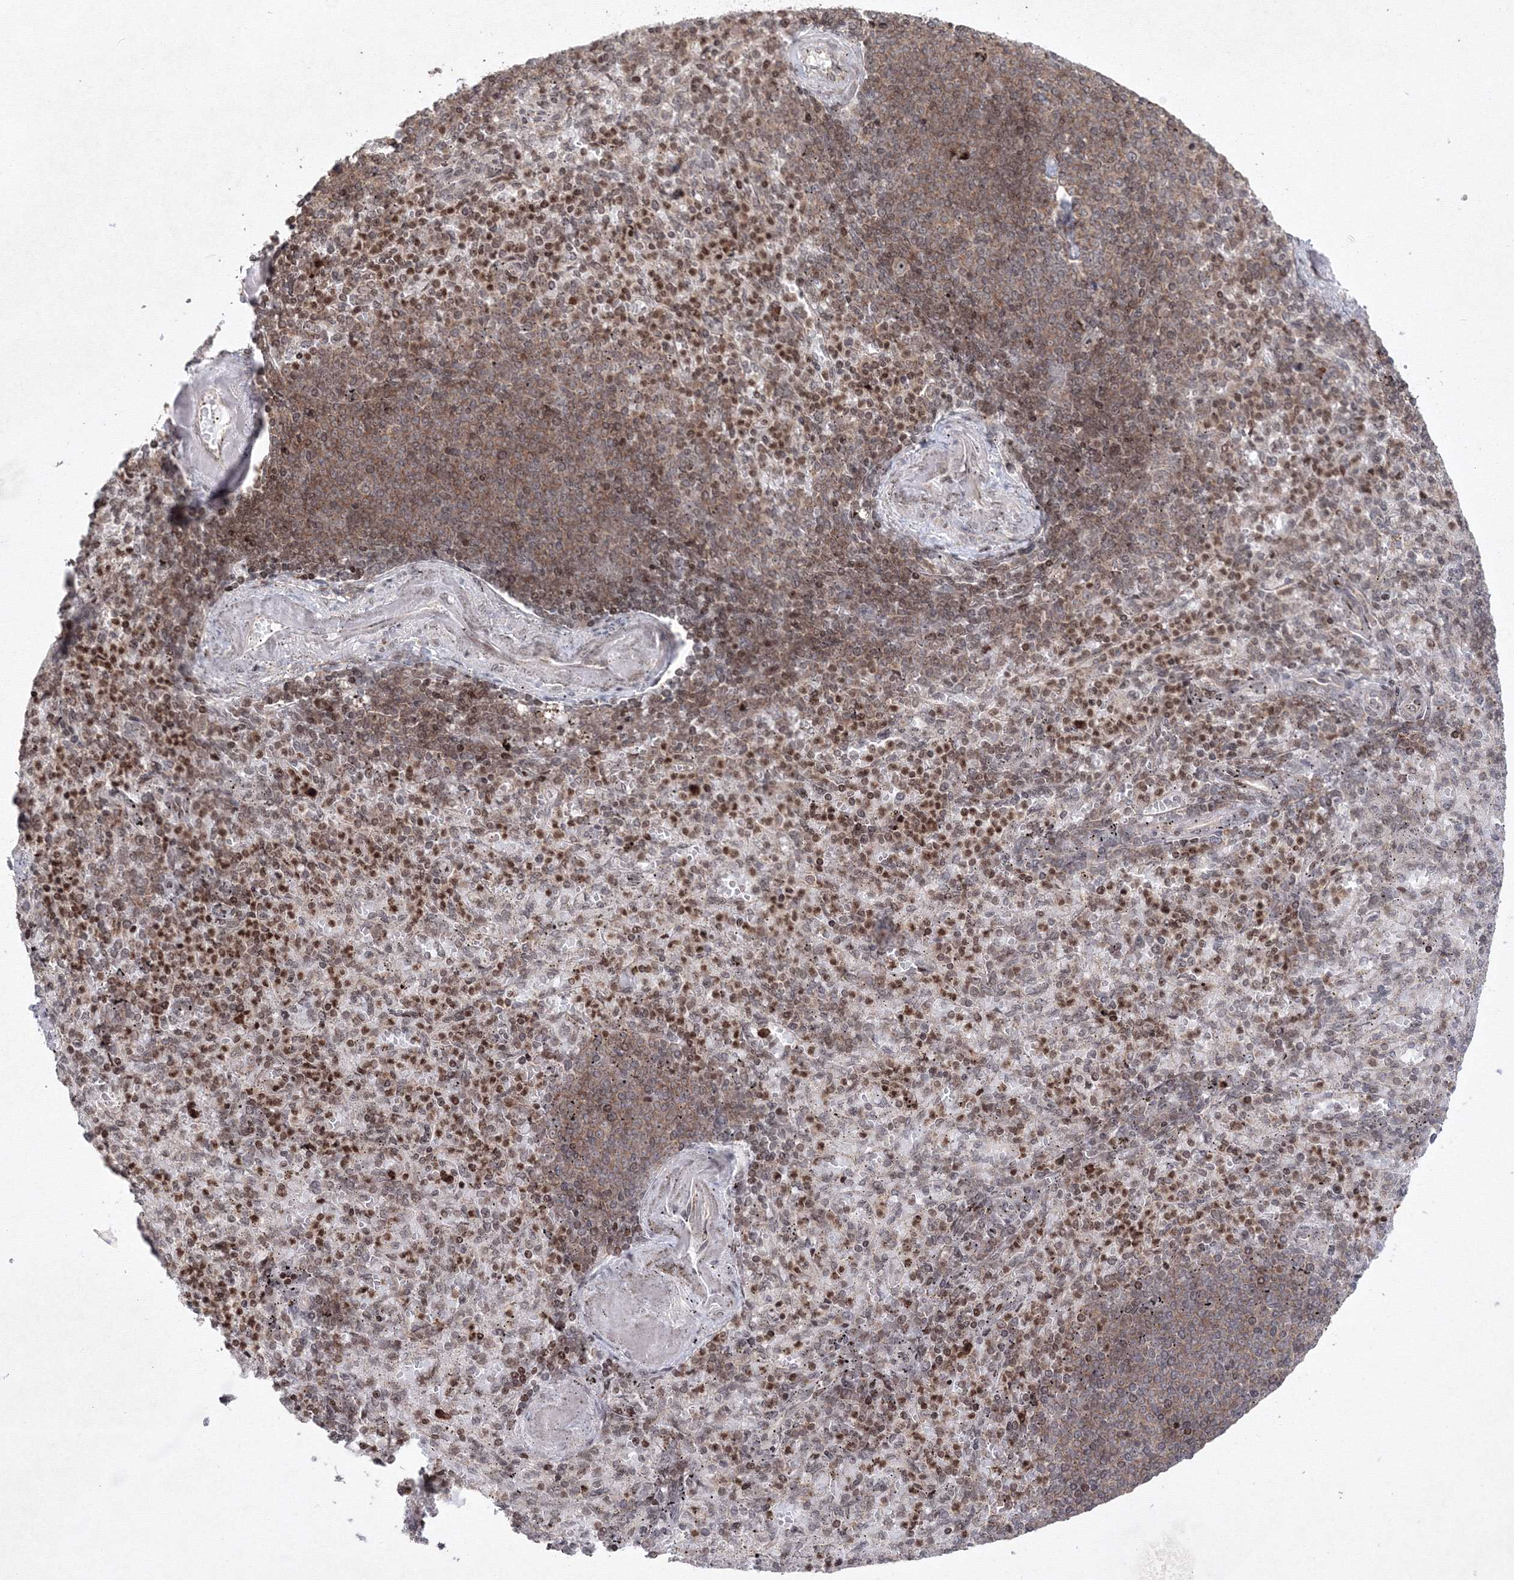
{"staining": {"intensity": "moderate", "quantity": ">75%", "location": "cytoplasmic/membranous,nuclear"}, "tissue": "spleen", "cell_type": "Cells in red pulp", "image_type": "normal", "snomed": [{"axis": "morphology", "description": "Normal tissue, NOS"}, {"axis": "topography", "description": "Spleen"}], "caption": "A brown stain highlights moderate cytoplasmic/membranous,nuclear positivity of a protein in cells in red pulp of normal human spleen.", "gene": "MKRN2", "patient": {"sex": "female", "age": 74}}